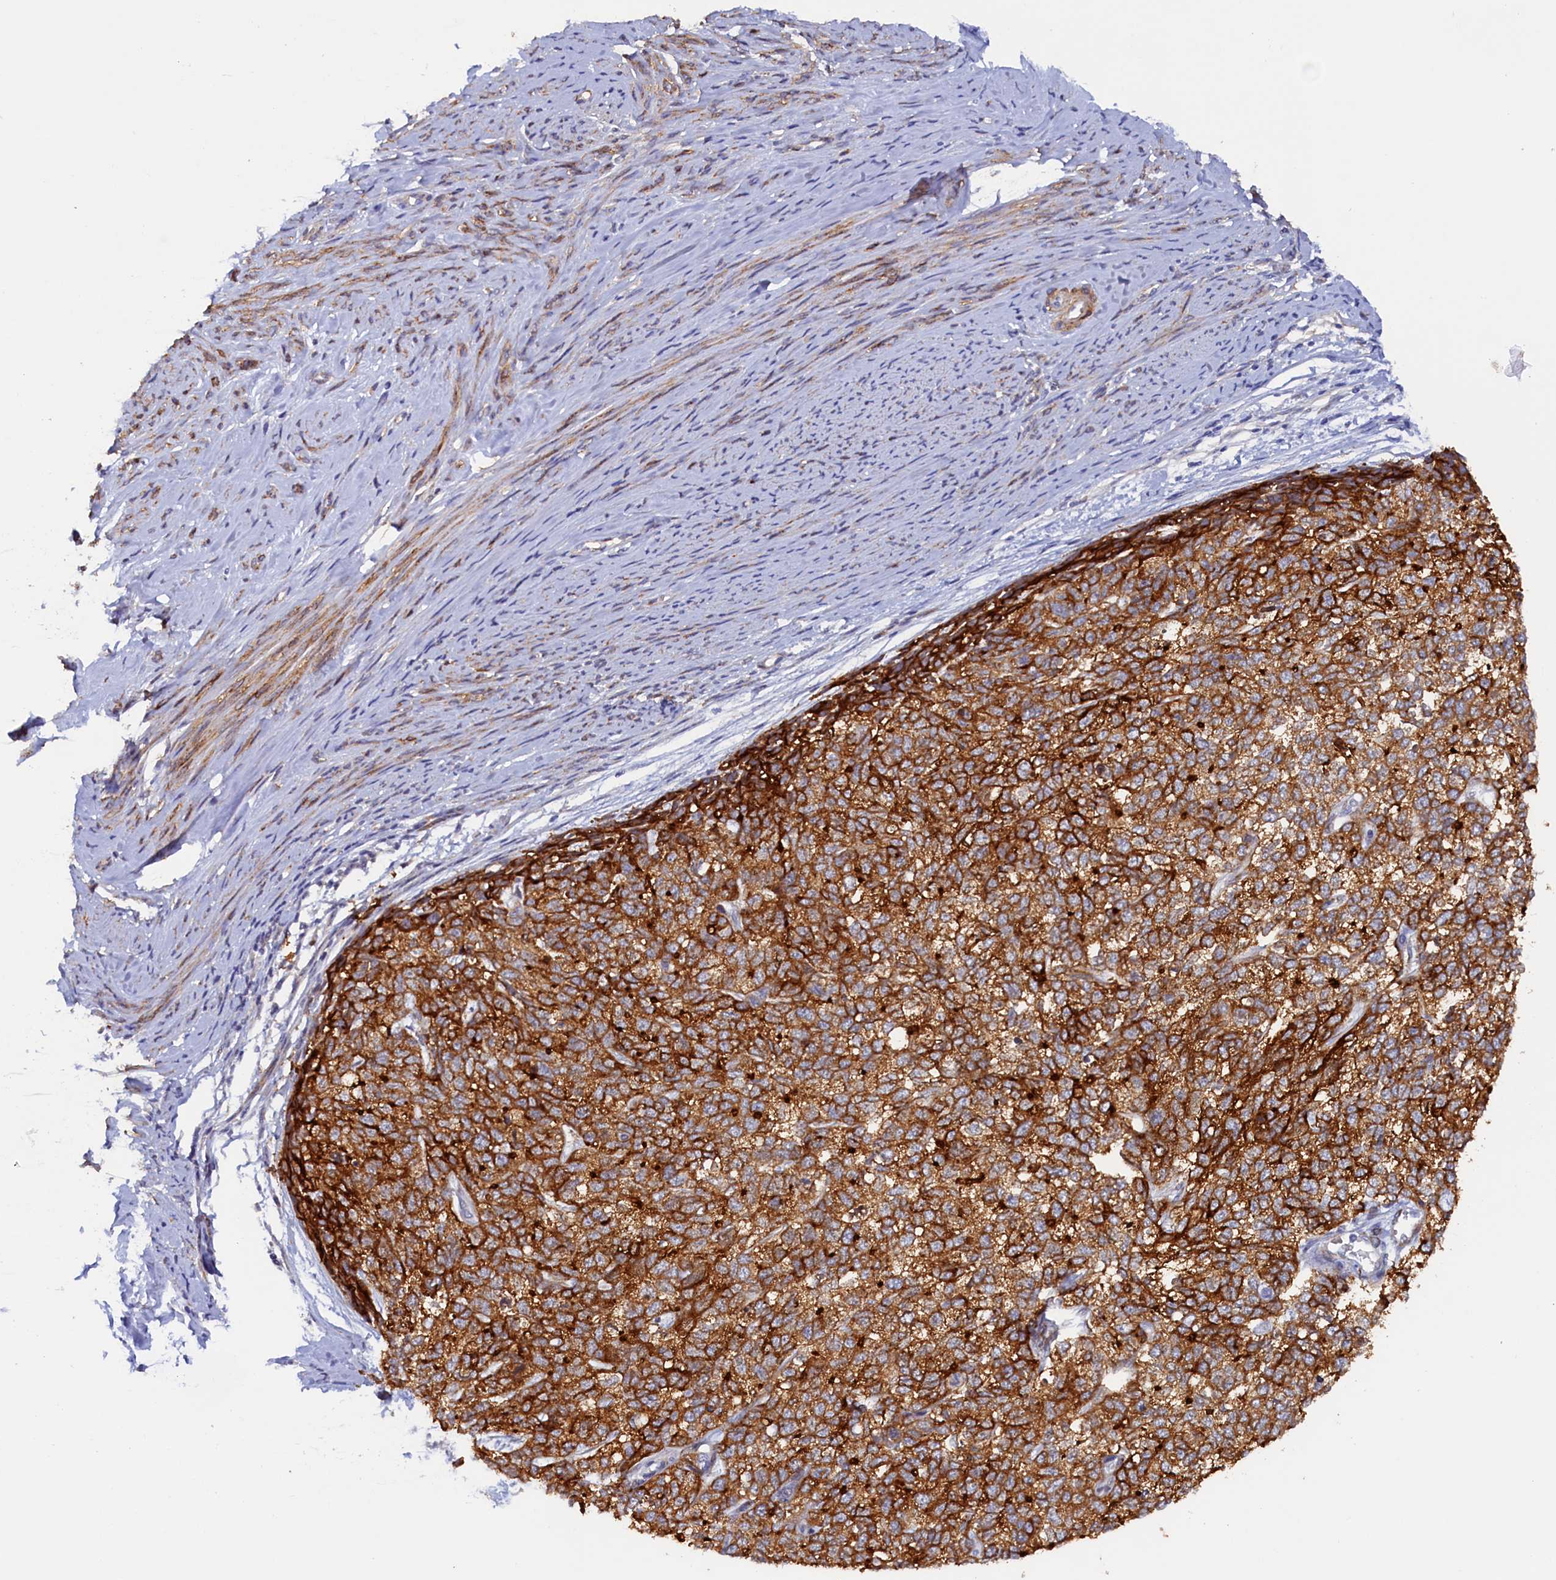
{"staining": {"intensity": "strong", "quantity": ">75%", "location": "cytoplasmic/membranous"}, "tissue": "cervical cancer", "cell_type": "Tumor cells", "image_type": "cancer", "snomed": [{"axis": "morphology", "description": "Squamous cell carcinoma, NOS"}, {"axis": "topography", "description": "Cervix"}], "caption": "Cervical cancer (squamous cell carcinoma) tissue exhibits strong cytoplasmic/membranous staining in approximately >75% of tumor cells, visualized by immunohistochemistry.", "gene": "PACSIN3", "patient": {"sex": "female", "age": 63}}